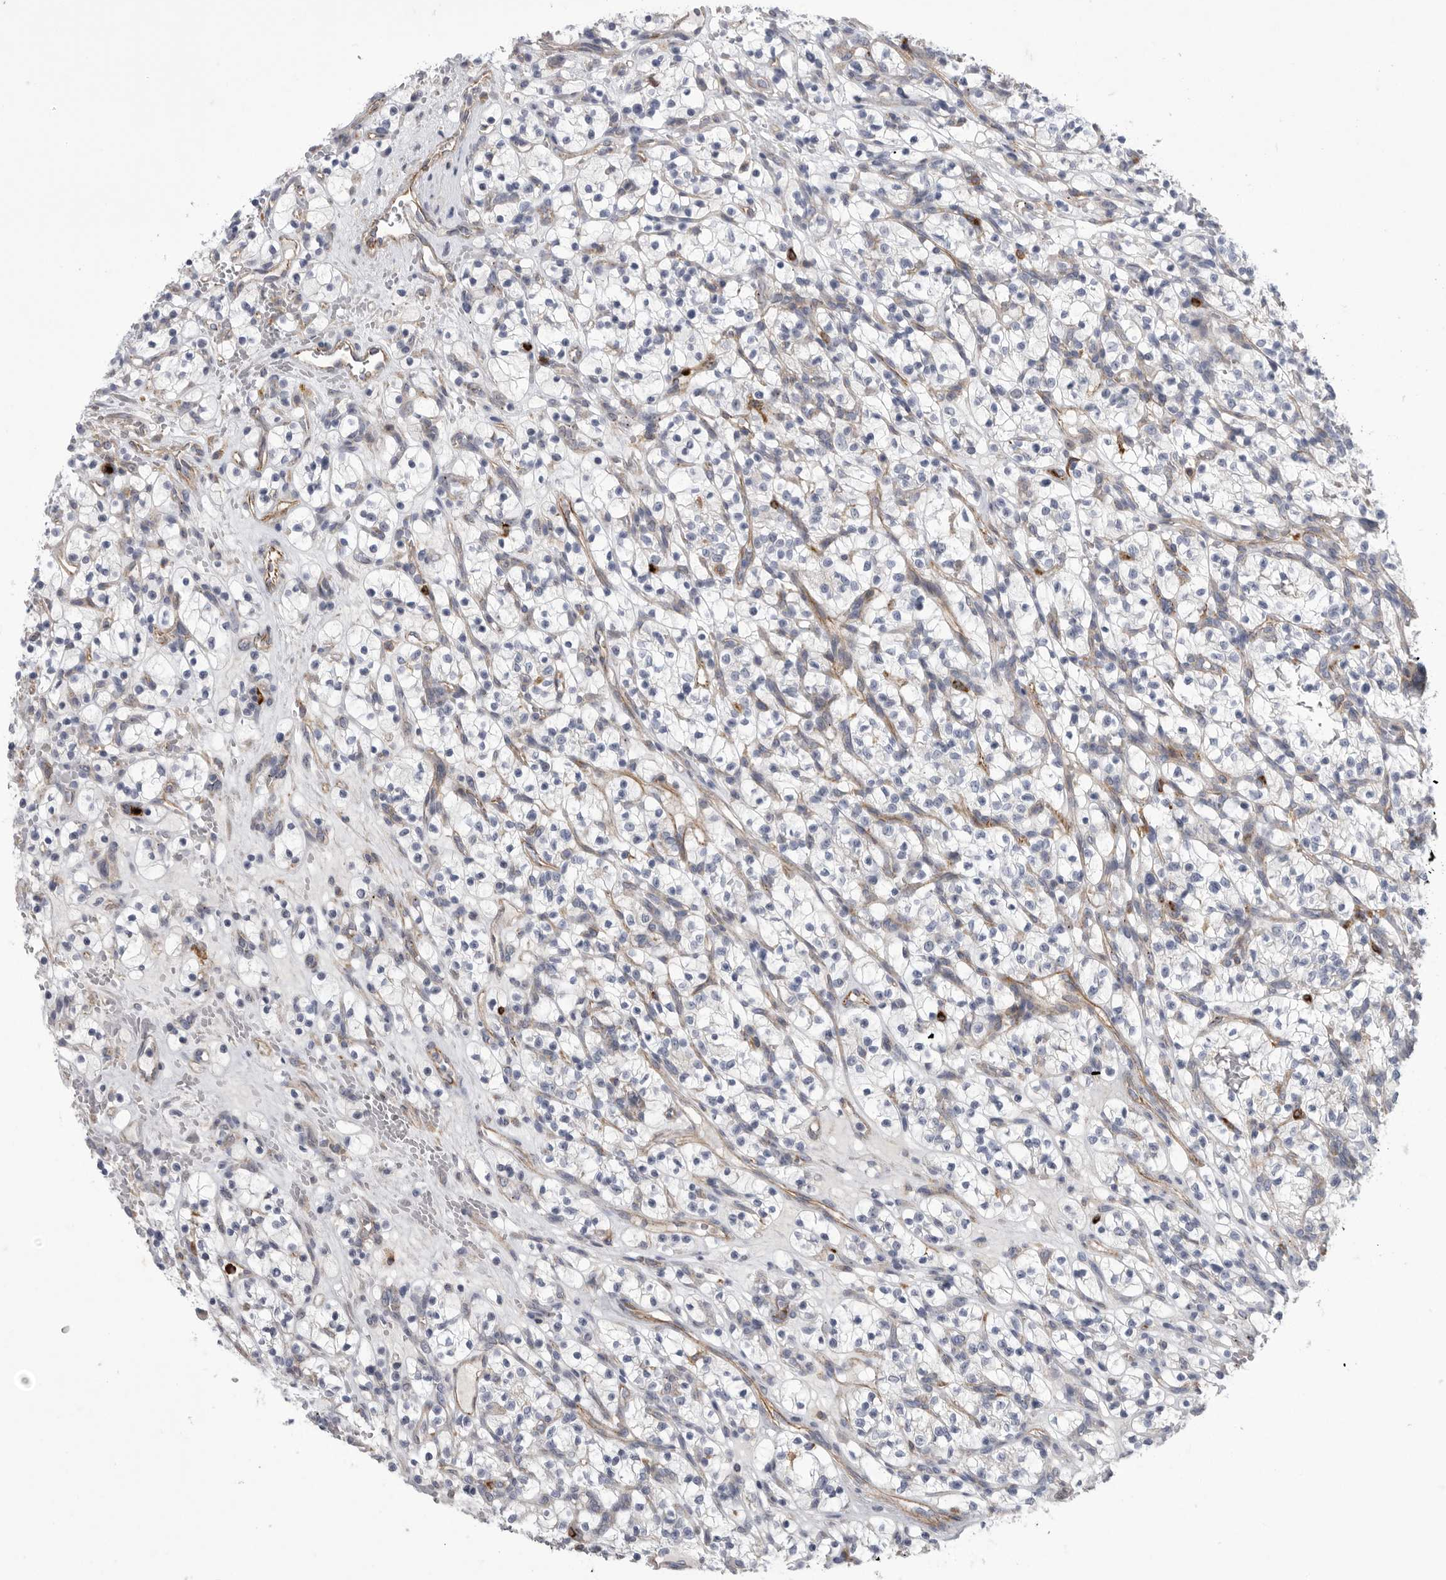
{"staining": {"intensity": "negative", "quantity": "none", "location": "none"}, "tissue": "renal cancer", "cell_type": "Tumor cells", "image_type": "cancer", "snomed": [{"axis": "morphology", "description": "Adenocarcinoma, NOS"}, {"axis": "topography", "description": "Kidney"}], "caption": "IHC micrograph of neoplastic tissue: human adenocarcinoma (renal) stained with DAB shows no significant protein expression in tumor cells.", "gene": "SIGLEC10", "patient": {"sex": "female", "age": 57}}